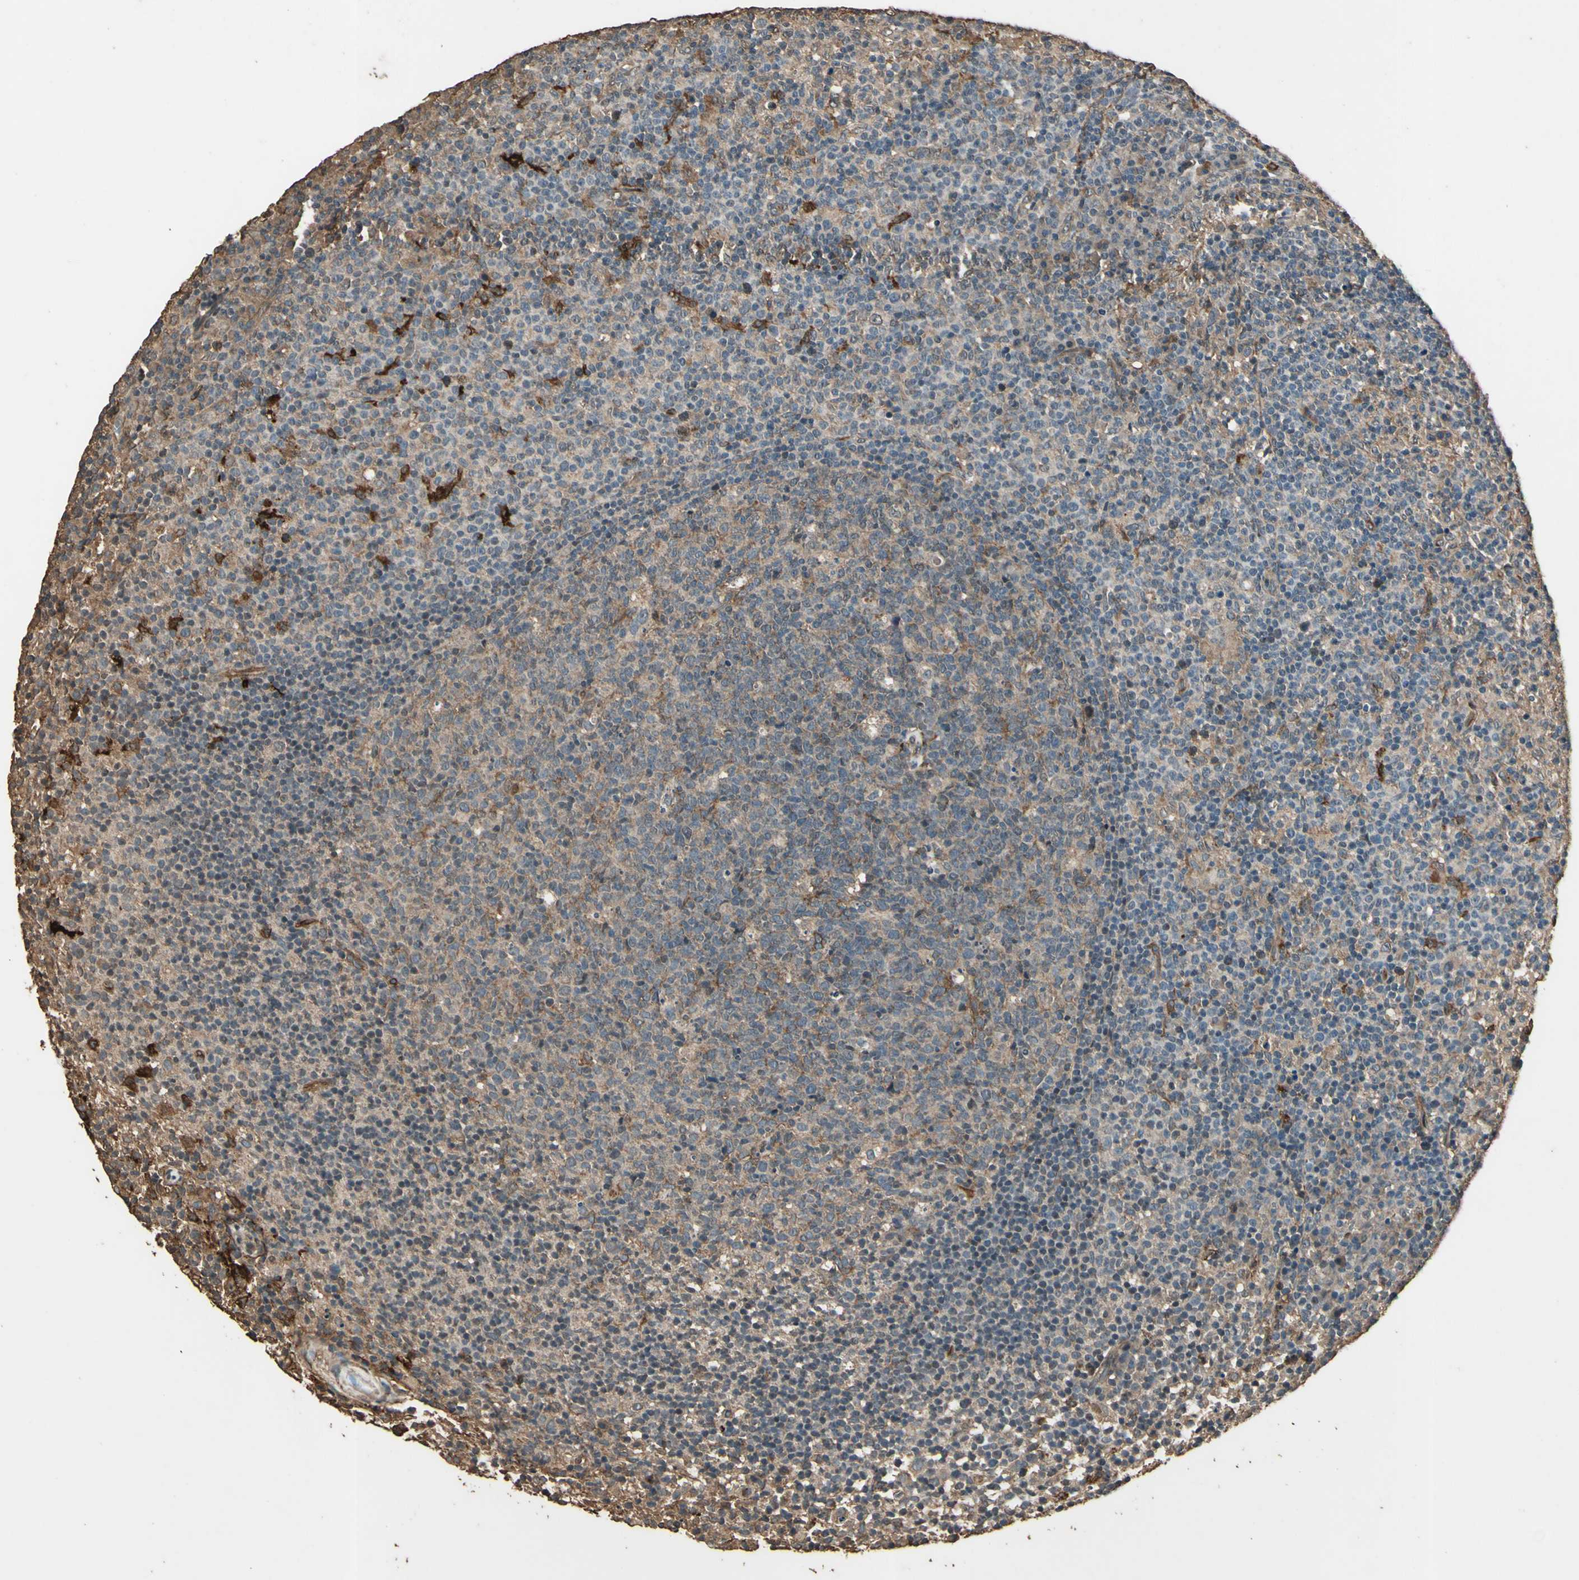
{"staining": {"intensity": "weak", "quantity": ">75%", "location": "cytoplasmic/membranous"}, "tissue": "lymph node", "cell_type": "Germinal center cells", "image_type": "normal", "snomed": [{"axis": "morphology", "description": "Normal tissue, NOS"}, {"axis": "morphology", "description": "Inflammation, NOS"}, {"axis": "topography", "description": "Lymph node"}], "caption": "A brown stain highlights weak cytoplasmic/membranous expression of a protein in germinal center cells of unremarkable lymph node.", "gene": "TSPO", "patient": {"sex": "male", "age": 55}}